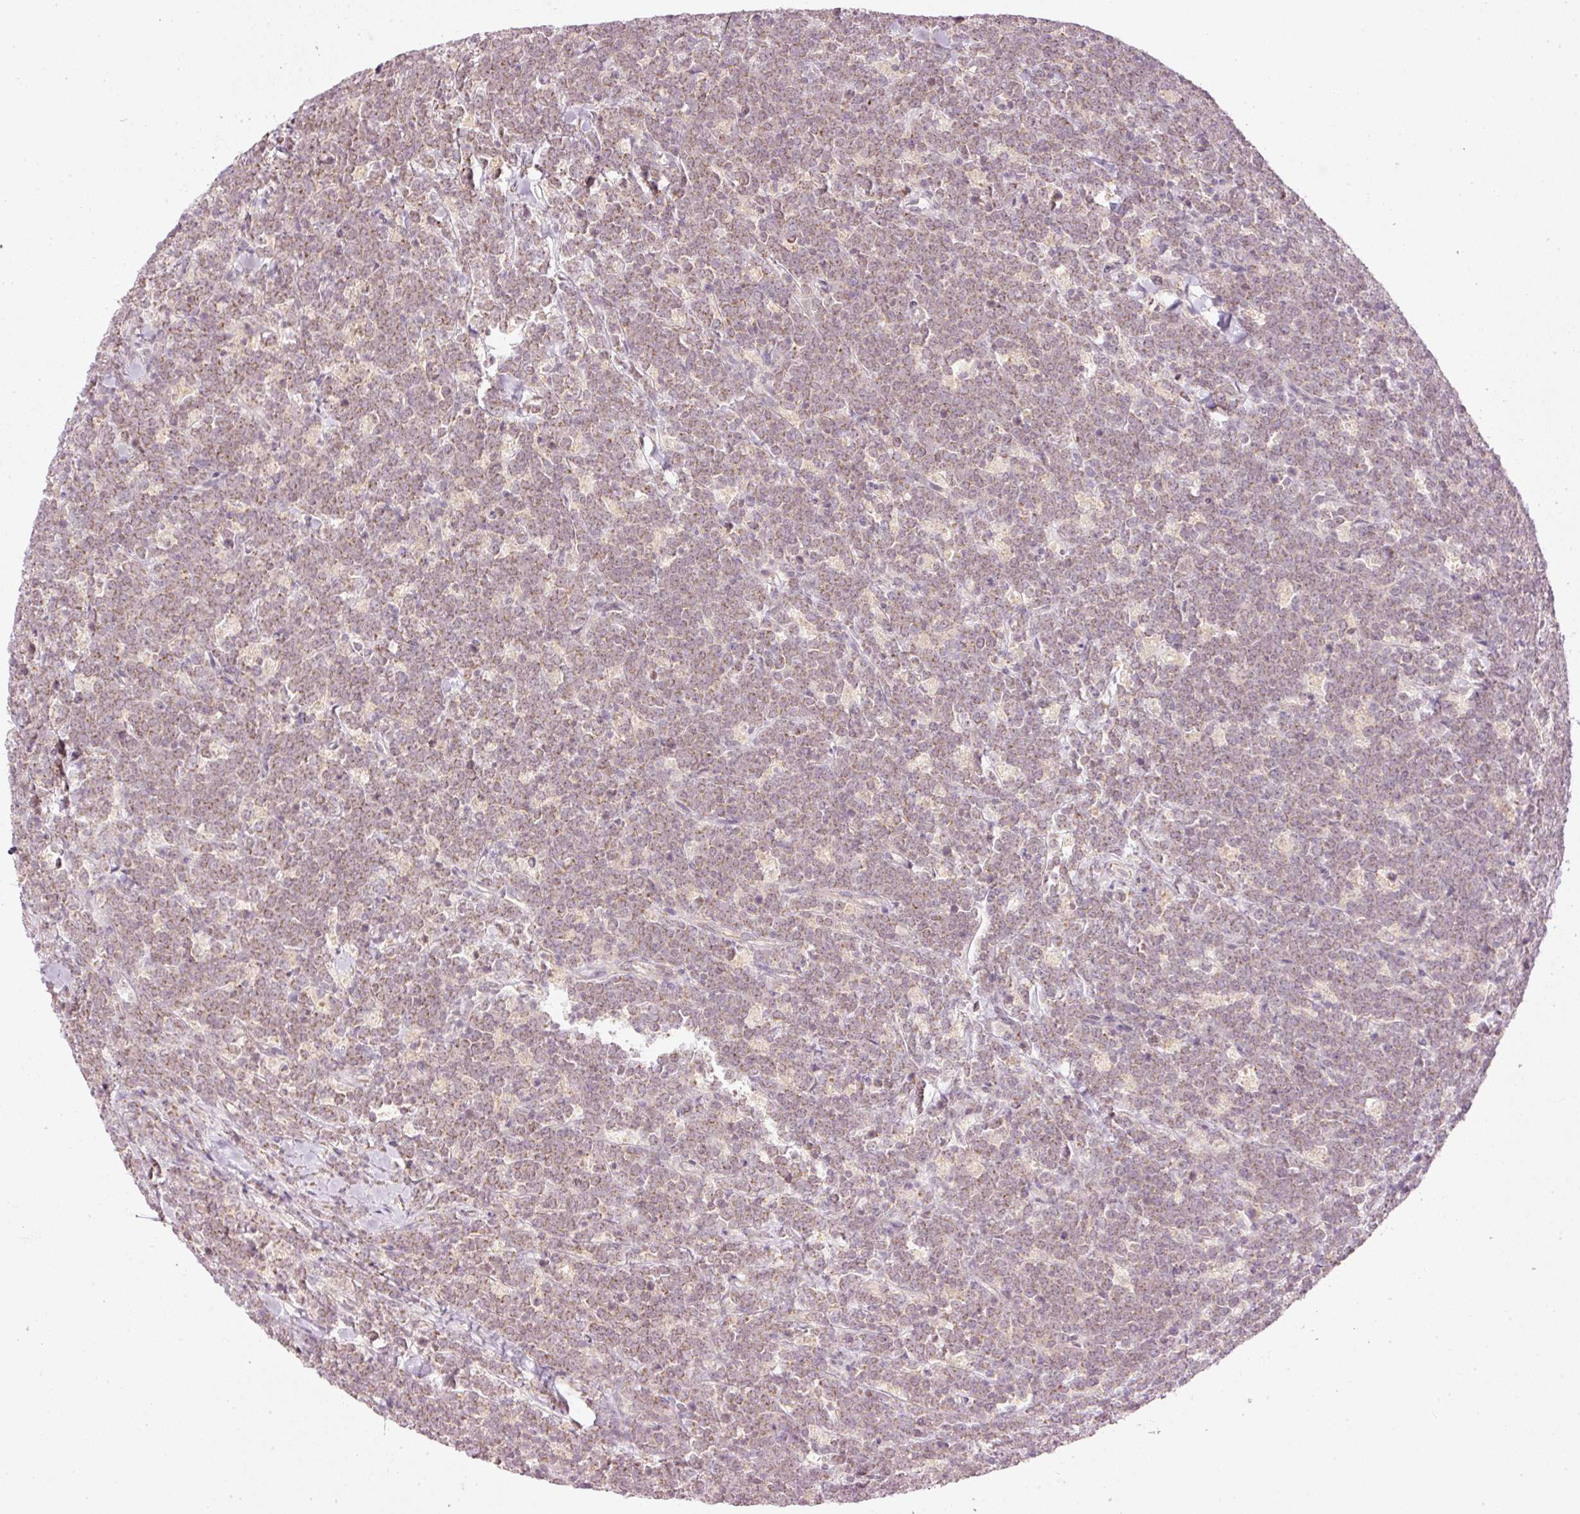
{"staining": {"intensity": "weak", "quantity": ">75%", "location": "cytoplasmic/membranous"}, "tissue": "lymphoma", "cell_type": "Tumor cells", "image_type": "cancer", "snomed": [{"axis": "morphology", "description": "Malignant lymphoma, non-Hodgkin's type, High grade"}, {"axis": "topography", "description": "Small intestine"}], "caption": "Immunohistochemical staining of human lymphoma reveals weak cytoplasmic/membranous protein staining in approximately >75% of tumor cells.", "gene": "CDC20B", "patient": {"sex": "male", "age": 8}}